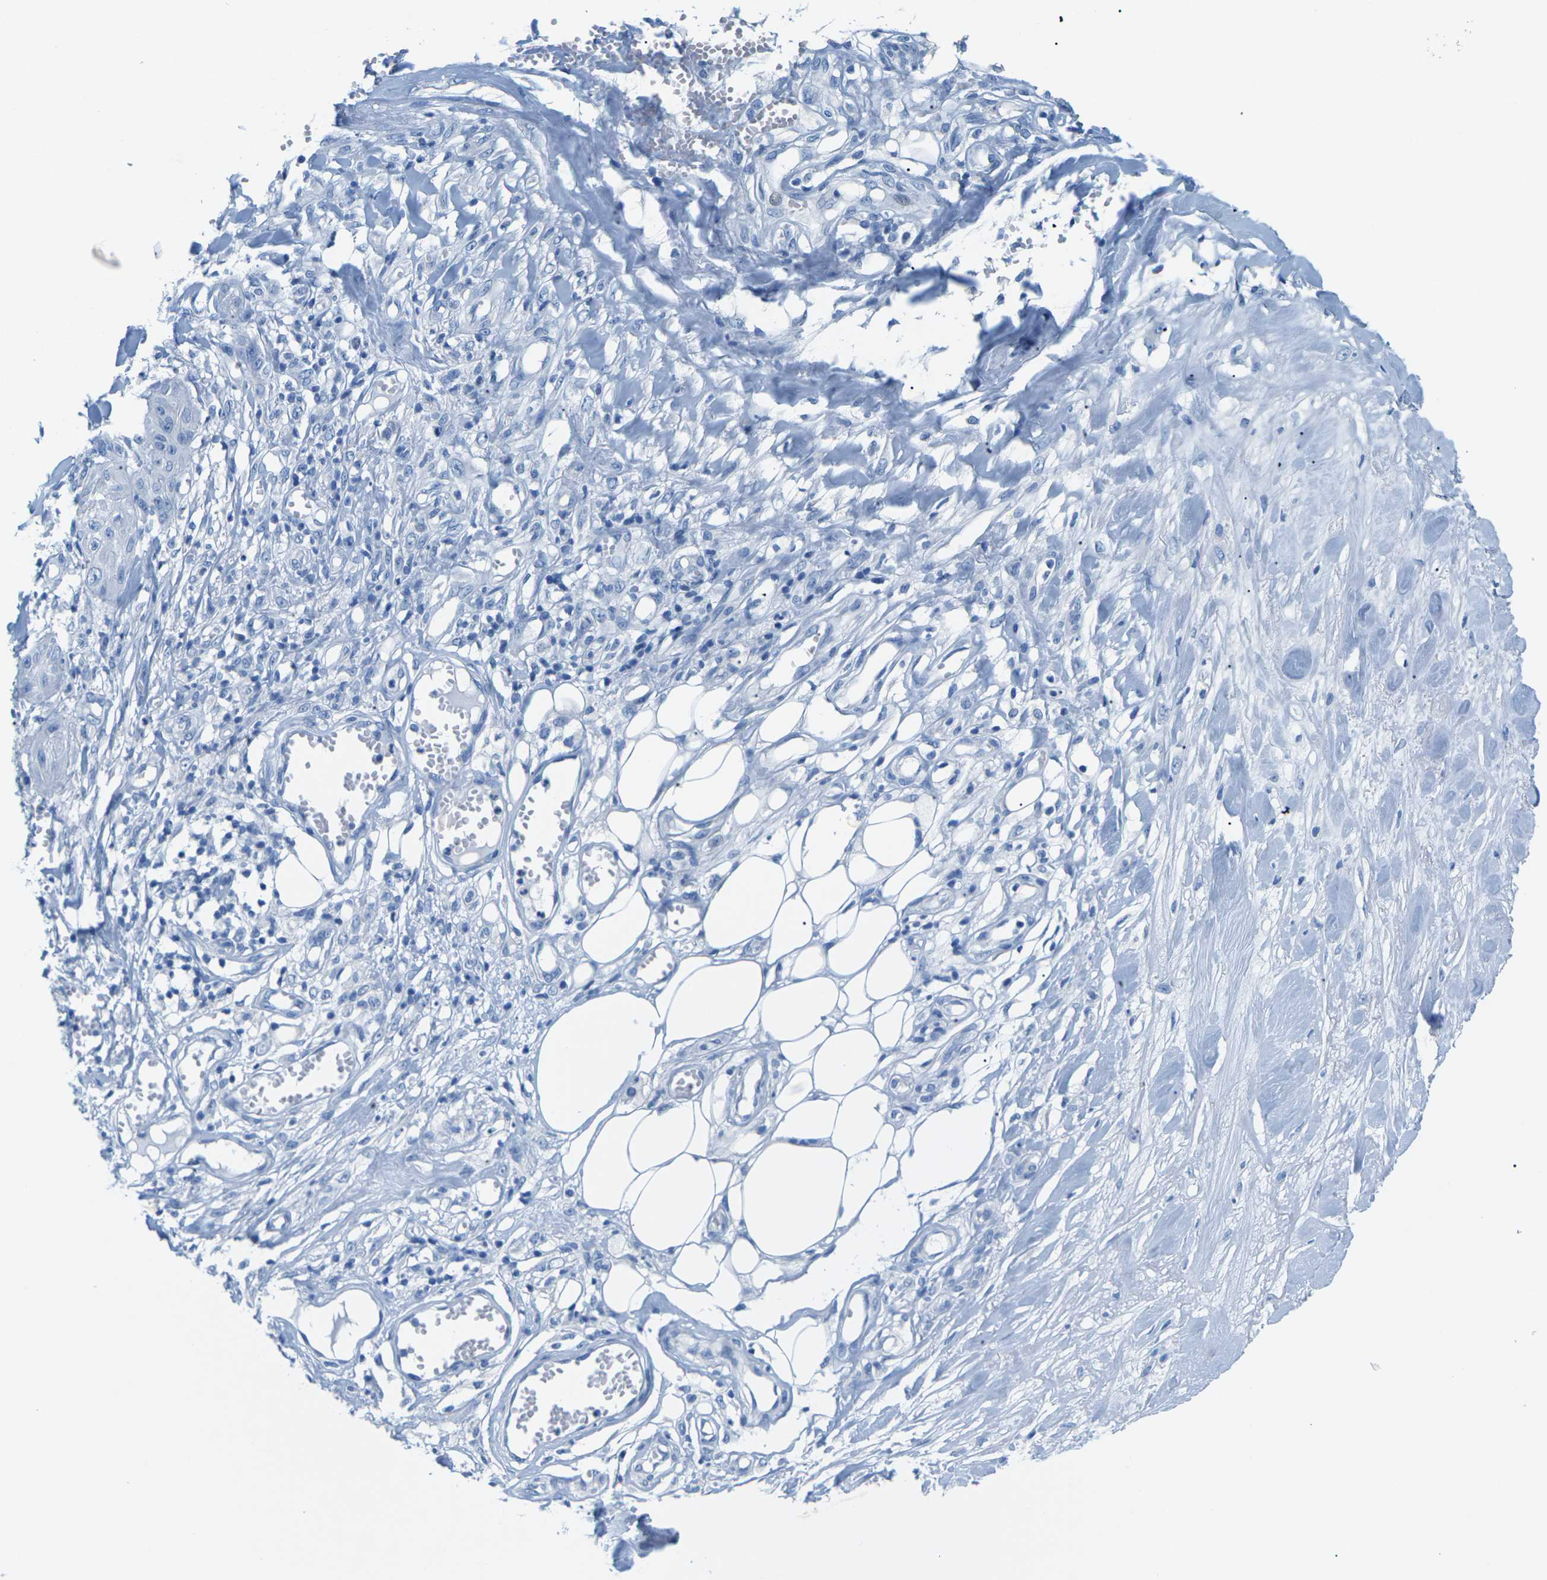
{"staining": {"intensity": "negative", "quantity": "none", "location": "none"}, "tissue": "skin cancer", "cell_type": "Tumor cells", "image_type": "cancer", "snomed": [{"axis": "morphology", "description": "Squamous cell carcinoma, NOS"}, {"axis": "topography", "description": "Skin"}], "caption": "Skin cancer (squamous cell carcinoma) stained for a protein using IHC demonstrates no staining tumor cells.", "gene": "SLC12A1", "patient": {"sex": "male", "age": 74}}